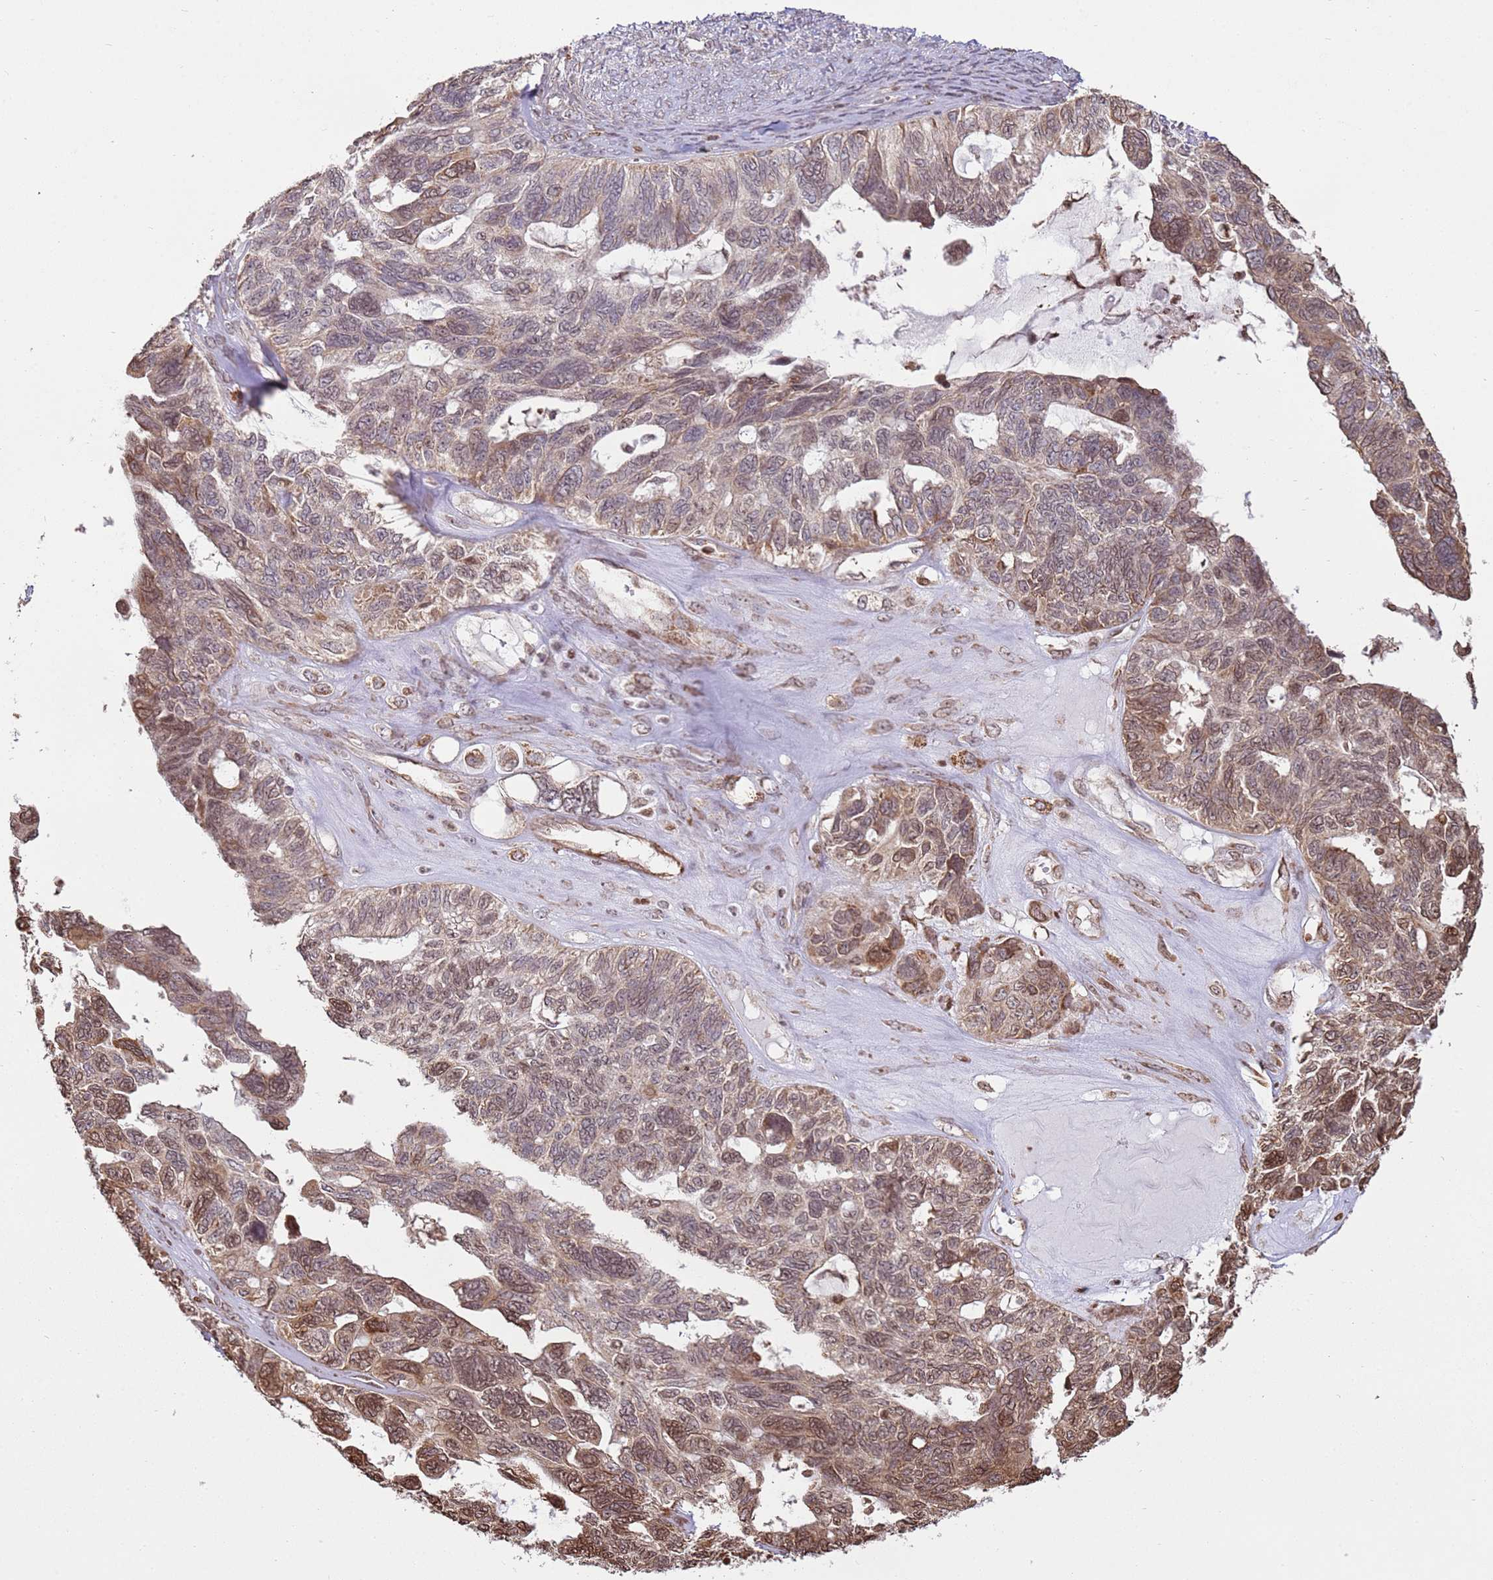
{"staining": {"intensity": "moderate", "quantity": ">75%", "location": "cytoplasmic/membranous"}, "tissue": "ovarian cancer", "cell_type": "Tumor cells", "image_type": "cancer", "snomed": [{"axis": "morphology", "description": "Cystadenocarcinoma, serous, NOS"}, {"axis": "topography", "description": "Ovary"}], "caption": "Immunohistochemical staining of human ovarian cancer reveals medium levels of moderate cytoplasmic/membranous staining in about >75% of tumor cells.", "gene": "SCAF1", "patient": {"sex": "female", "age": 79}}